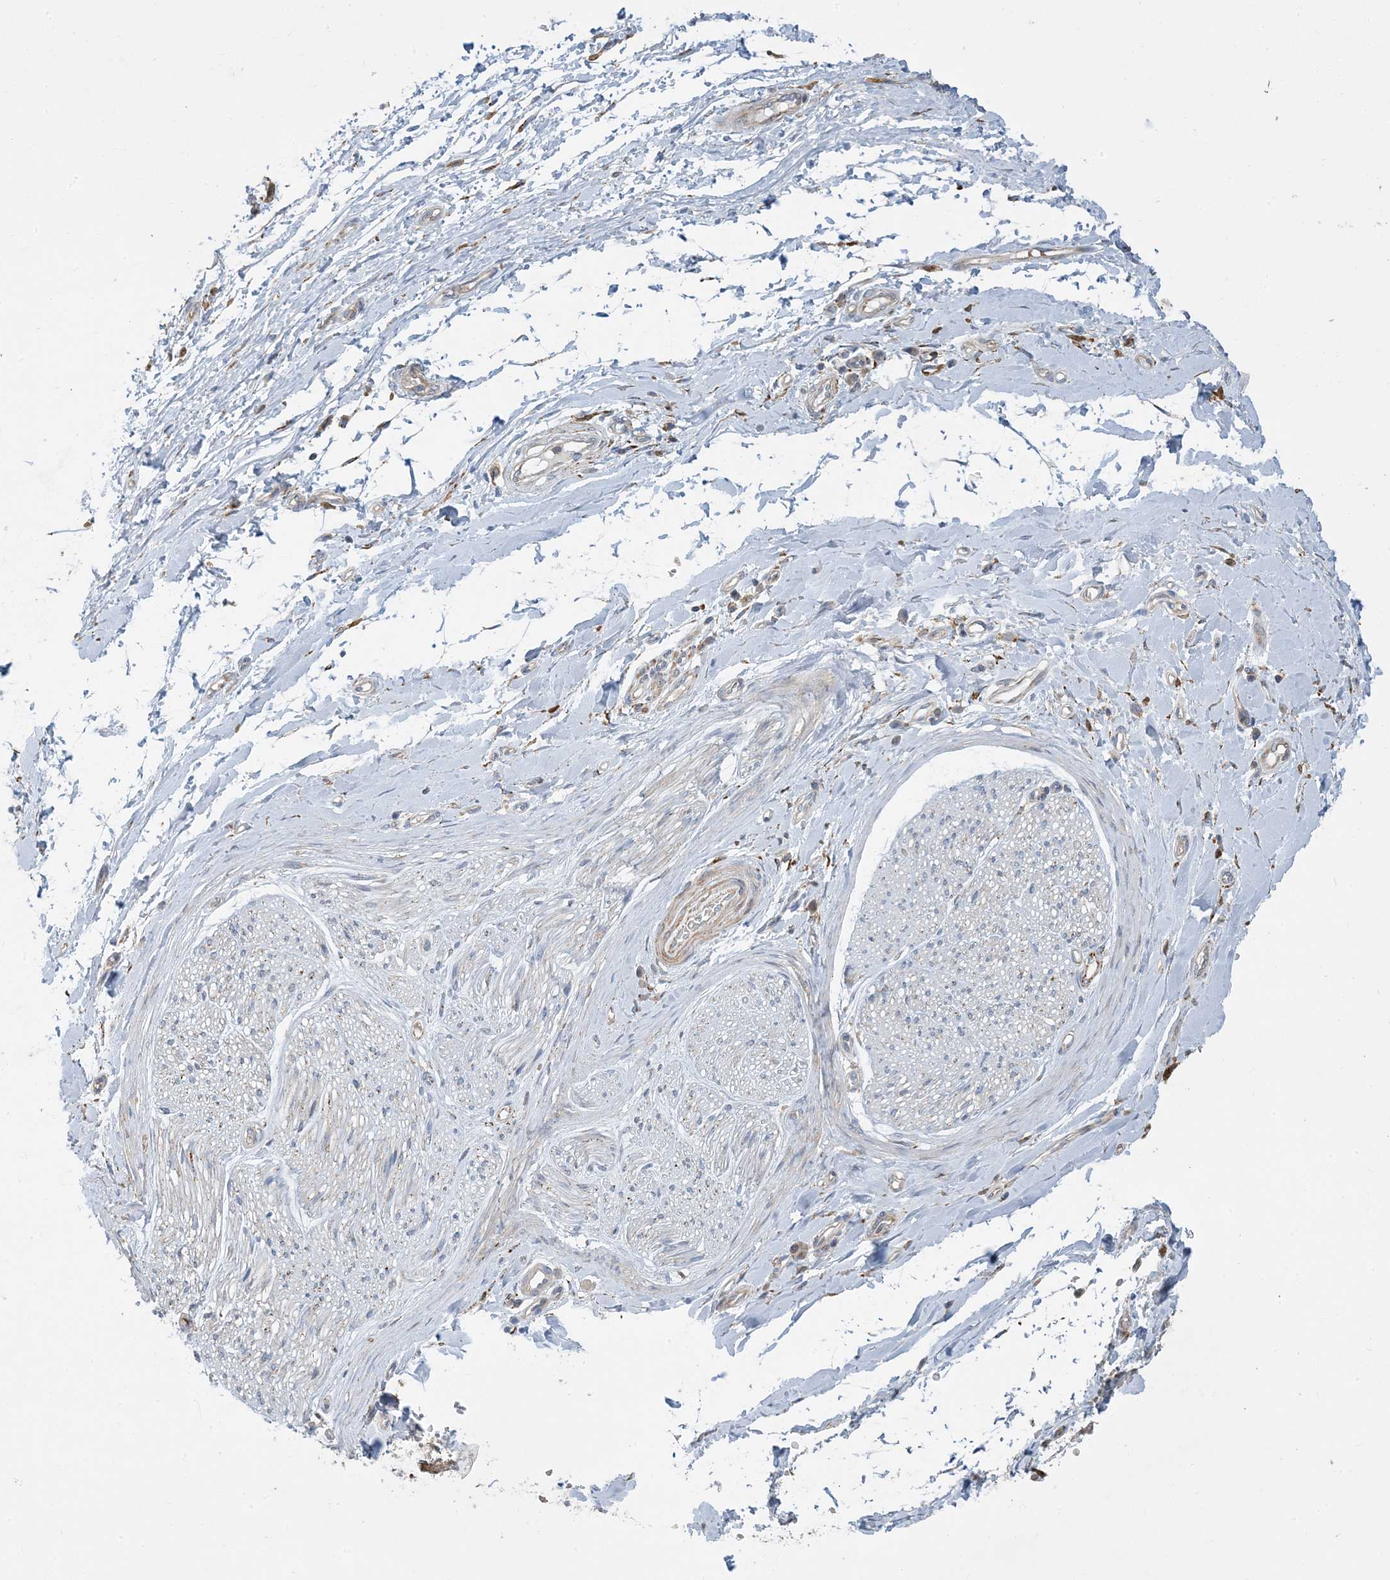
{"staining": {"intensity": "moderate", "quantity": "<25%", "location": "cytoplasmic/membranous"}, "tissue": "adipose tissue", "cell_type": "Adipocytes", "image_type": "normal", "snomed": [{"axis": "morphology", "description": "Normal tissue, NOS"}, {"axis": "morphology", "description": "Adenocarcinoma, NOS"}, {"axis": "topography", "description": "Stomach, upper"}, {"axis": "topography", "description": "Peripheral nerve tissue"}], "caption": "Immunohistochemical staining of normal human adipose tissue displays <25% levels of moderate cytoplasmic/membranous protein positivity in about <25% of adipocytes. The staining was performed using DAB (3,3'-diaminobenzidine) to visualize the protein expression in brown, while the nuclei were stained in blue with hematoxylin (Magnification: 20x).", "gene": "LTN1", "patient": {"sex": "male", "age": 62}}